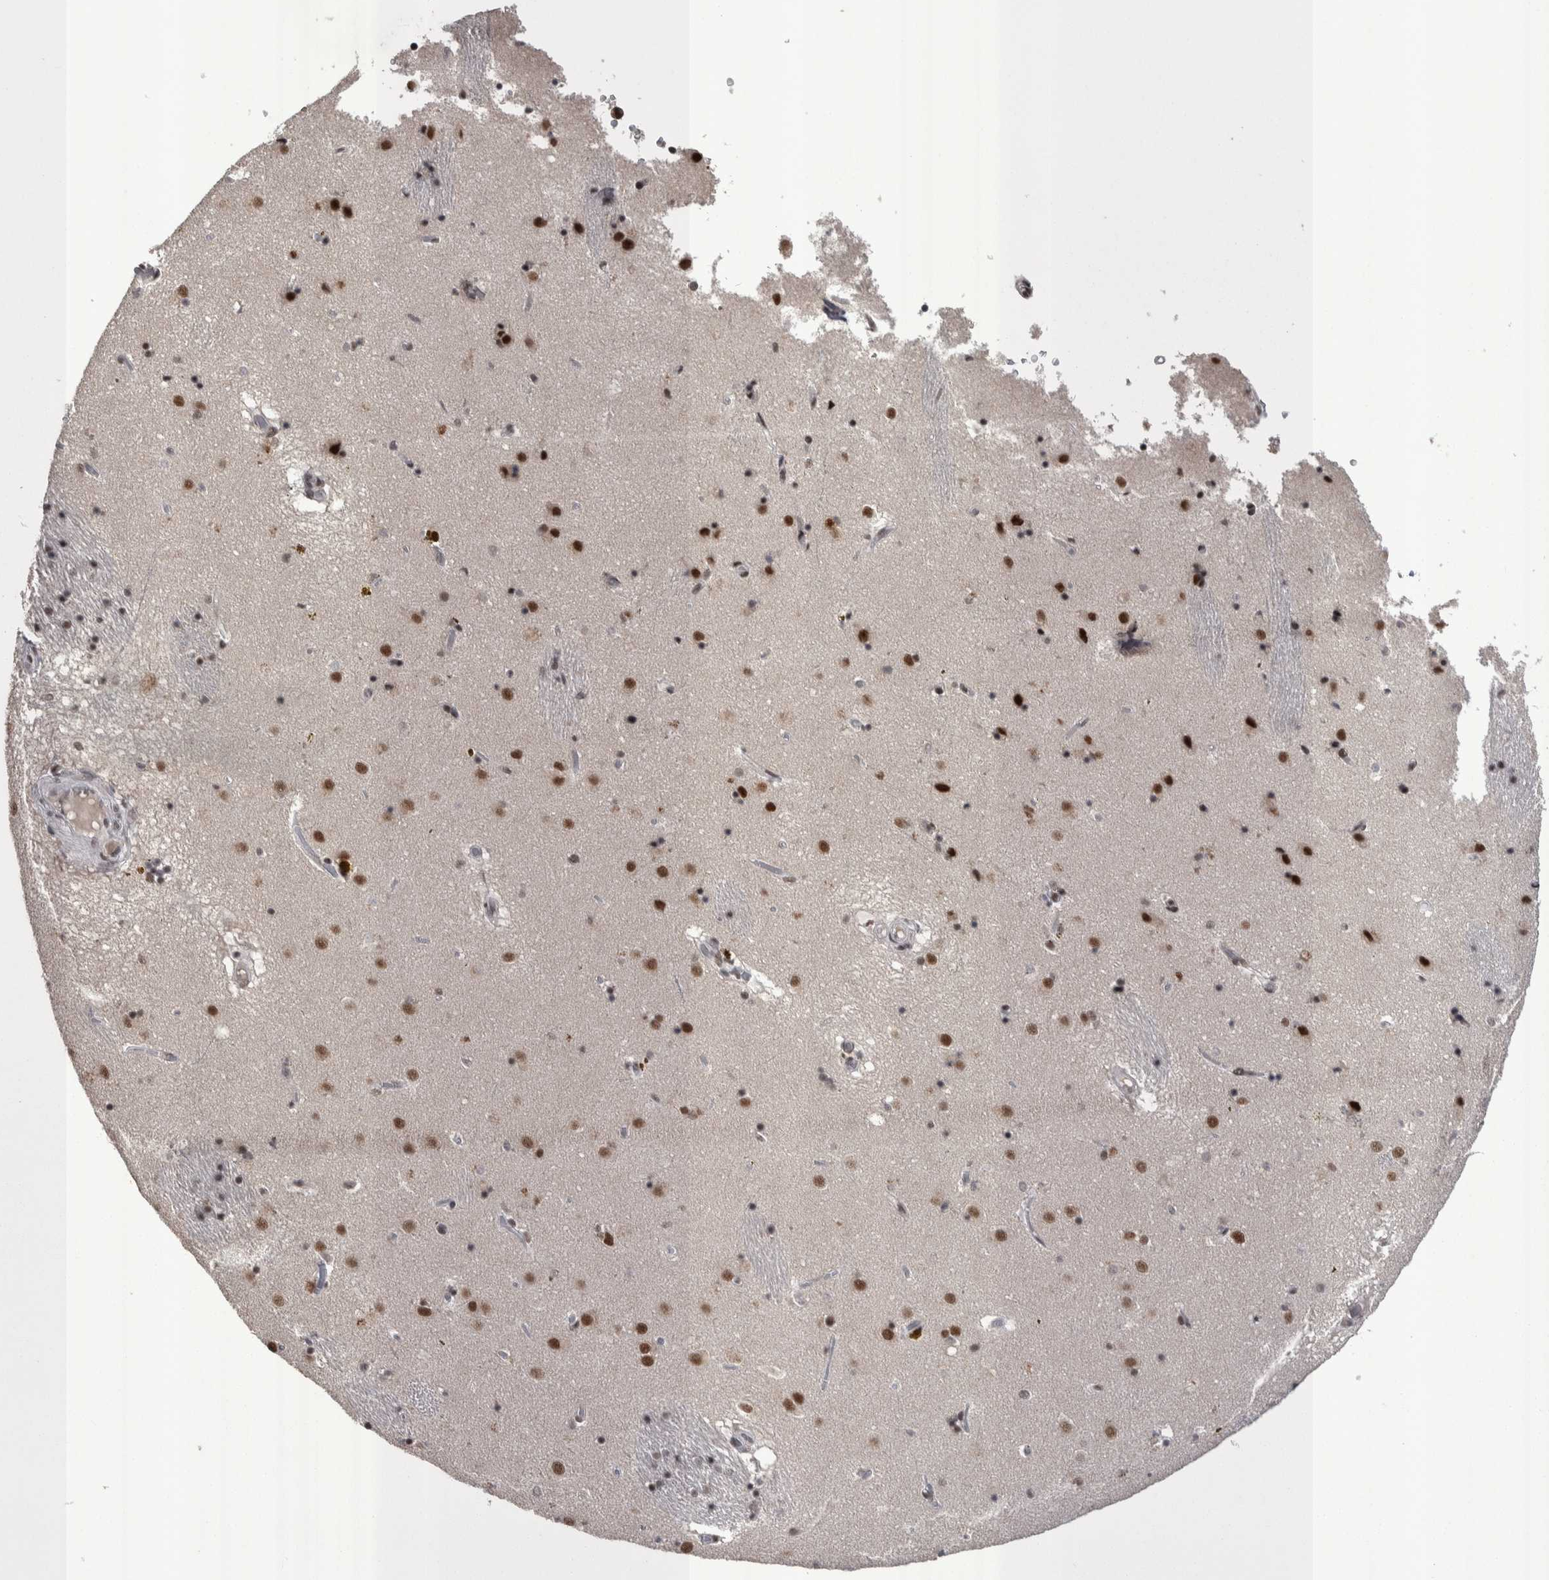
{"staining": {"intensity": "strong", "quantity": "25%-75%", "location": "nuclear"}, "tissue": "caudate", "cell_type": "Glial cells", "image_type": "normal", "snomed": [{"axis": "morphology", "description": "Normal tissue, NOS"}, {"axis": "topography", "description": "Lateral ventricle wall"}], "caption": "Immunohistochemical staining of benign human caudate reveals 25%-75% levels of strong nuclear protein positivity in approximately 25%-75% of glial cells. The staining was performed using DAB (3,3'-diaminobenzidine), with brown indicating positive protein expression. Nuclei are stained blue with hematoxylin.", "gene": "DMTF1", "patient": {"sex": "male", "age": 70}}